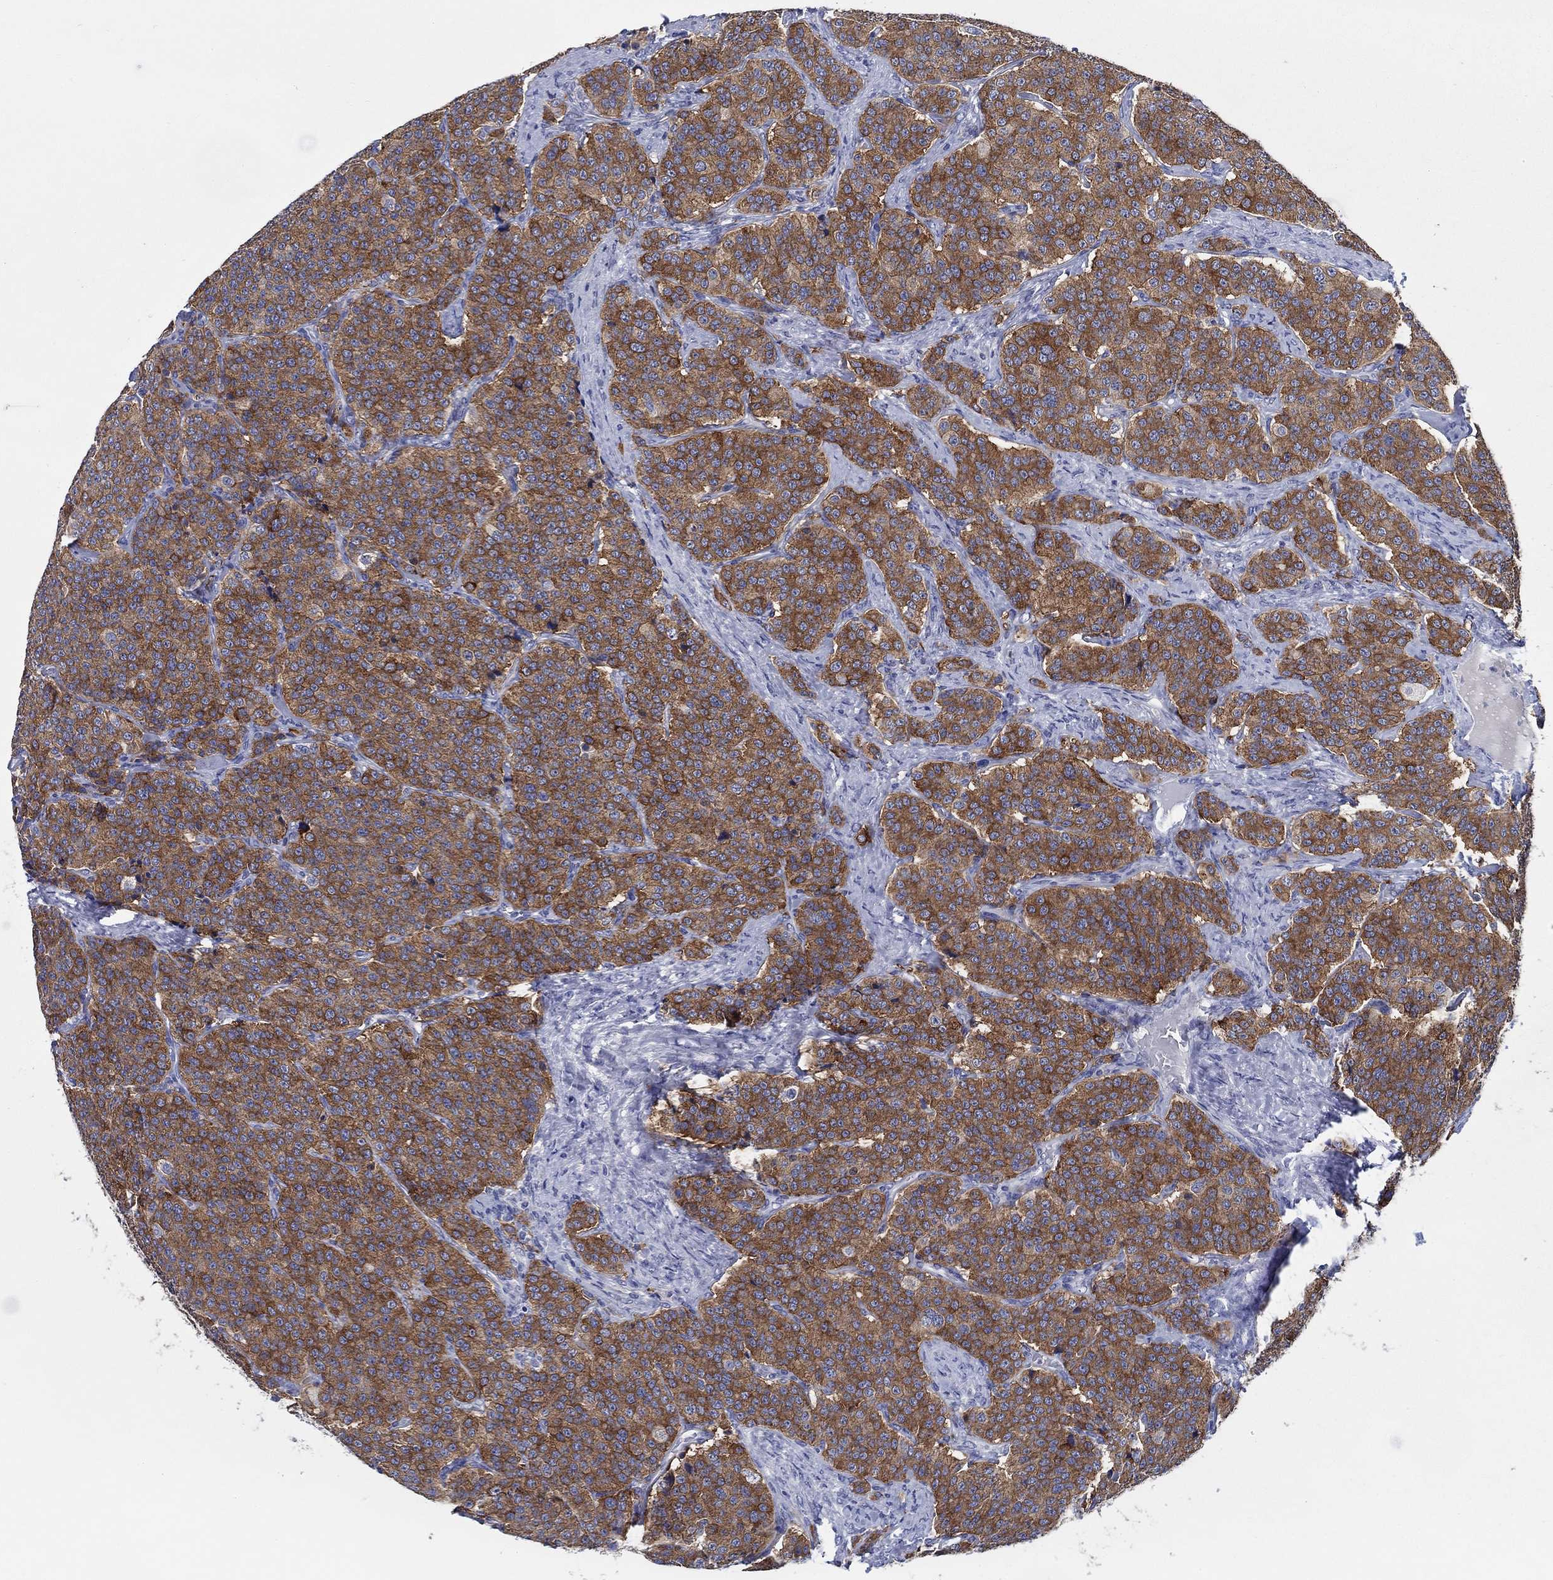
{"staining": {"intensity": "strong", "quantity": ">75%", "location": "cytoplasmic/membranous"}, "tissue": "carcinoid", "cell_type": "Tumor cells", "image_type": "cancer", "snomed": [{"axis": "morphology", "description": "Carcinoid, malignant, NOS"}, {"axis": "topography", "description": "Small intestine"}], "caption": "Protein expression analysis of human carcinoid reveals strong cytoplasmic/membranous positivity in about >75% of tumor cells. The staining was performed using DAB (3,3'-diaminobenzidine), with brown indicating positive protein expression. Nuclei are stained blue with hematoxylin.", "gene": "RAP1GAP", "patient": {"sex": "female", "age": 58}}